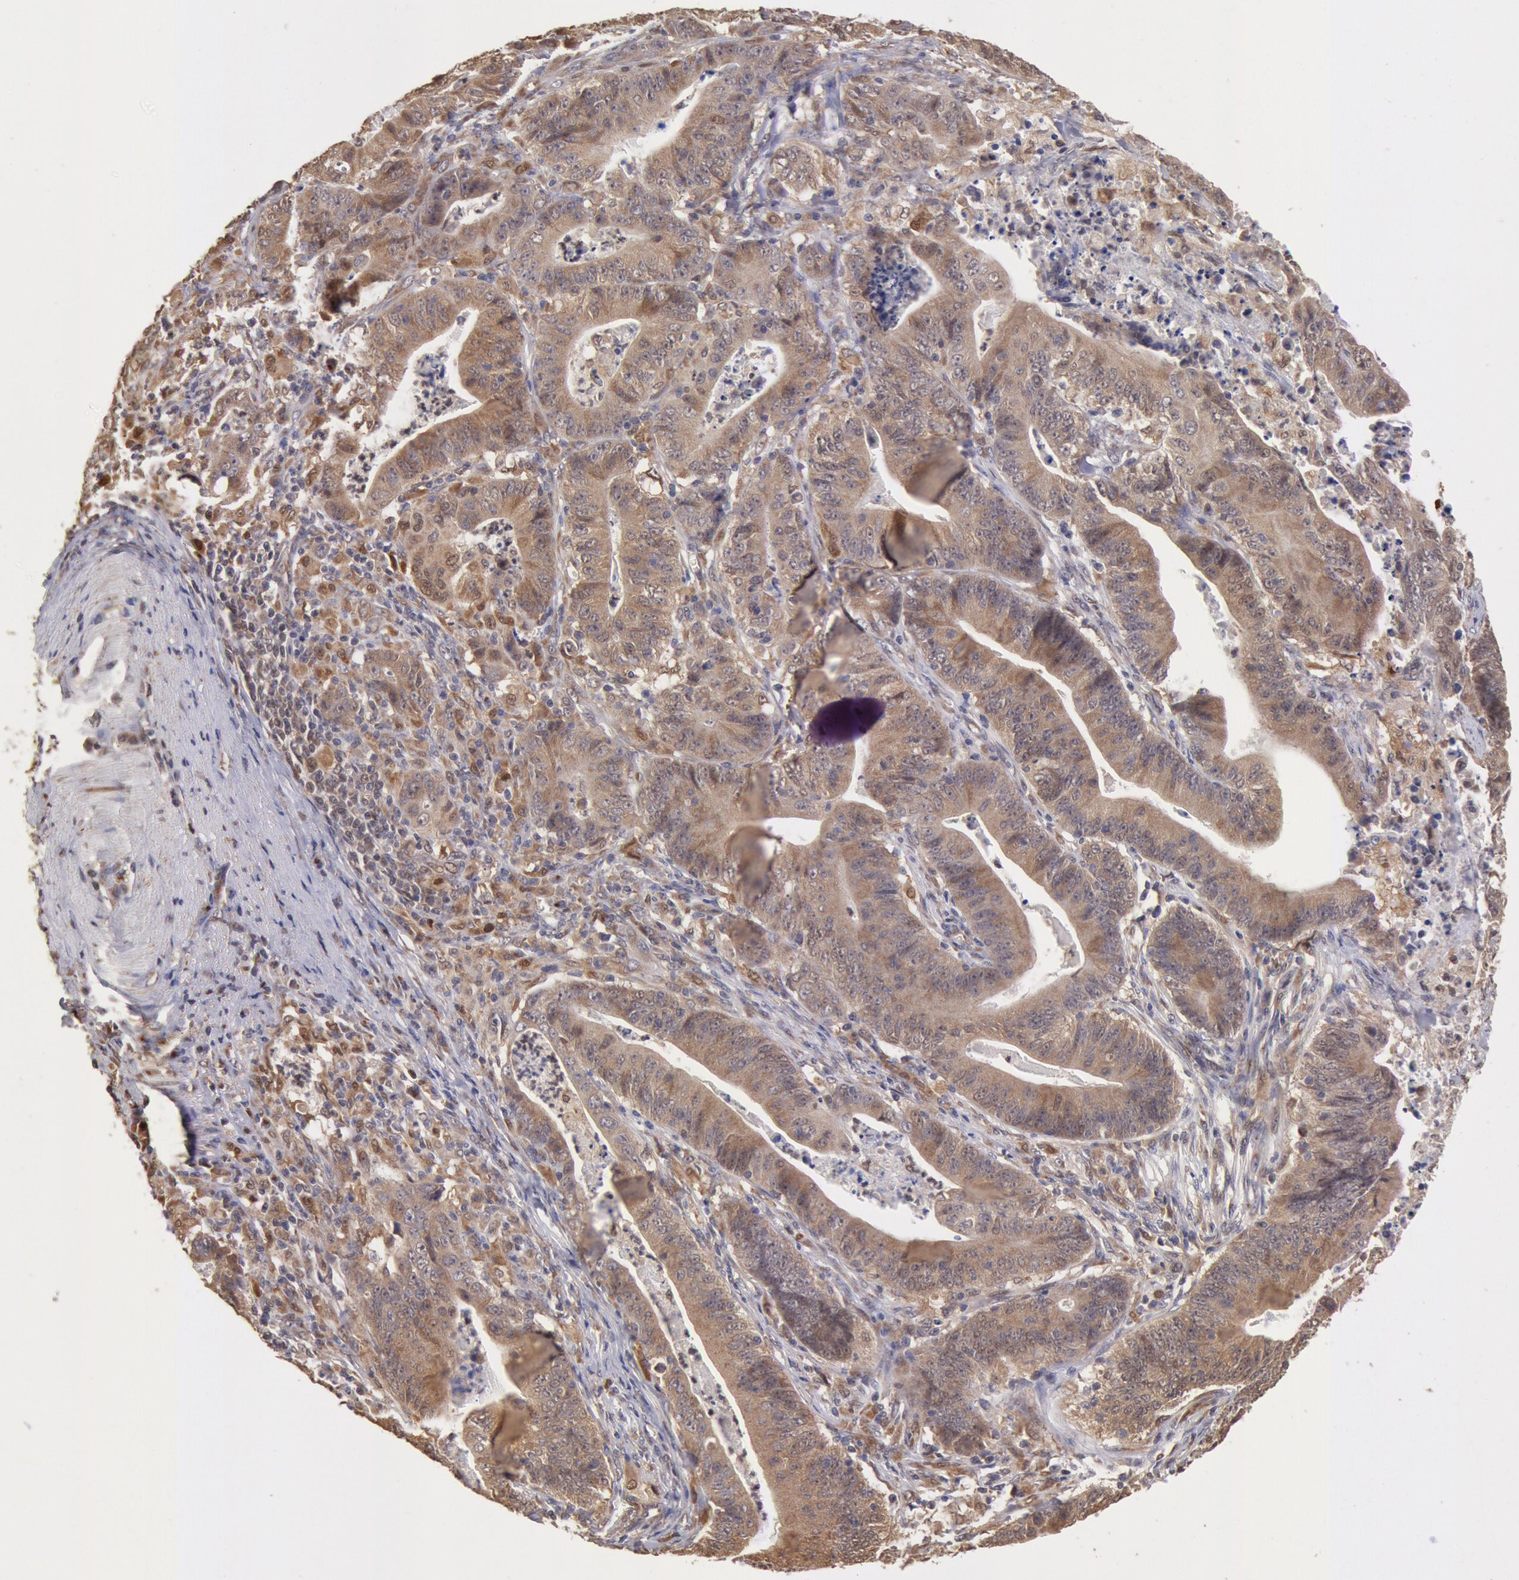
{"staining": {"intensity": "moderate", "quantity": ">75%", "location": "cytoplasmic/membranous,nuclear"}, "tissue": "stomach cancer", "cell_type": "Tumor cells", "image_type": "cancer", "snomed": [{"axis": "morphology", "description": "Adenocarcinoma, NOS"}, {"axis": "topography", "description": "Stomach, lower"}], "caption": "Immunohistochemical staining of stomach cancer (adenocarcinoma) exhibits medium levels of moderate cytoplasmic/membranous and nuclear staining in about >75% of tumor cells. (Stains: DAB in brown, nuclei in blue, Microscopy: brightfield microscopy at high magnification).", "gene": "COMT", "patient": {"sex": "female", "age": 86}}